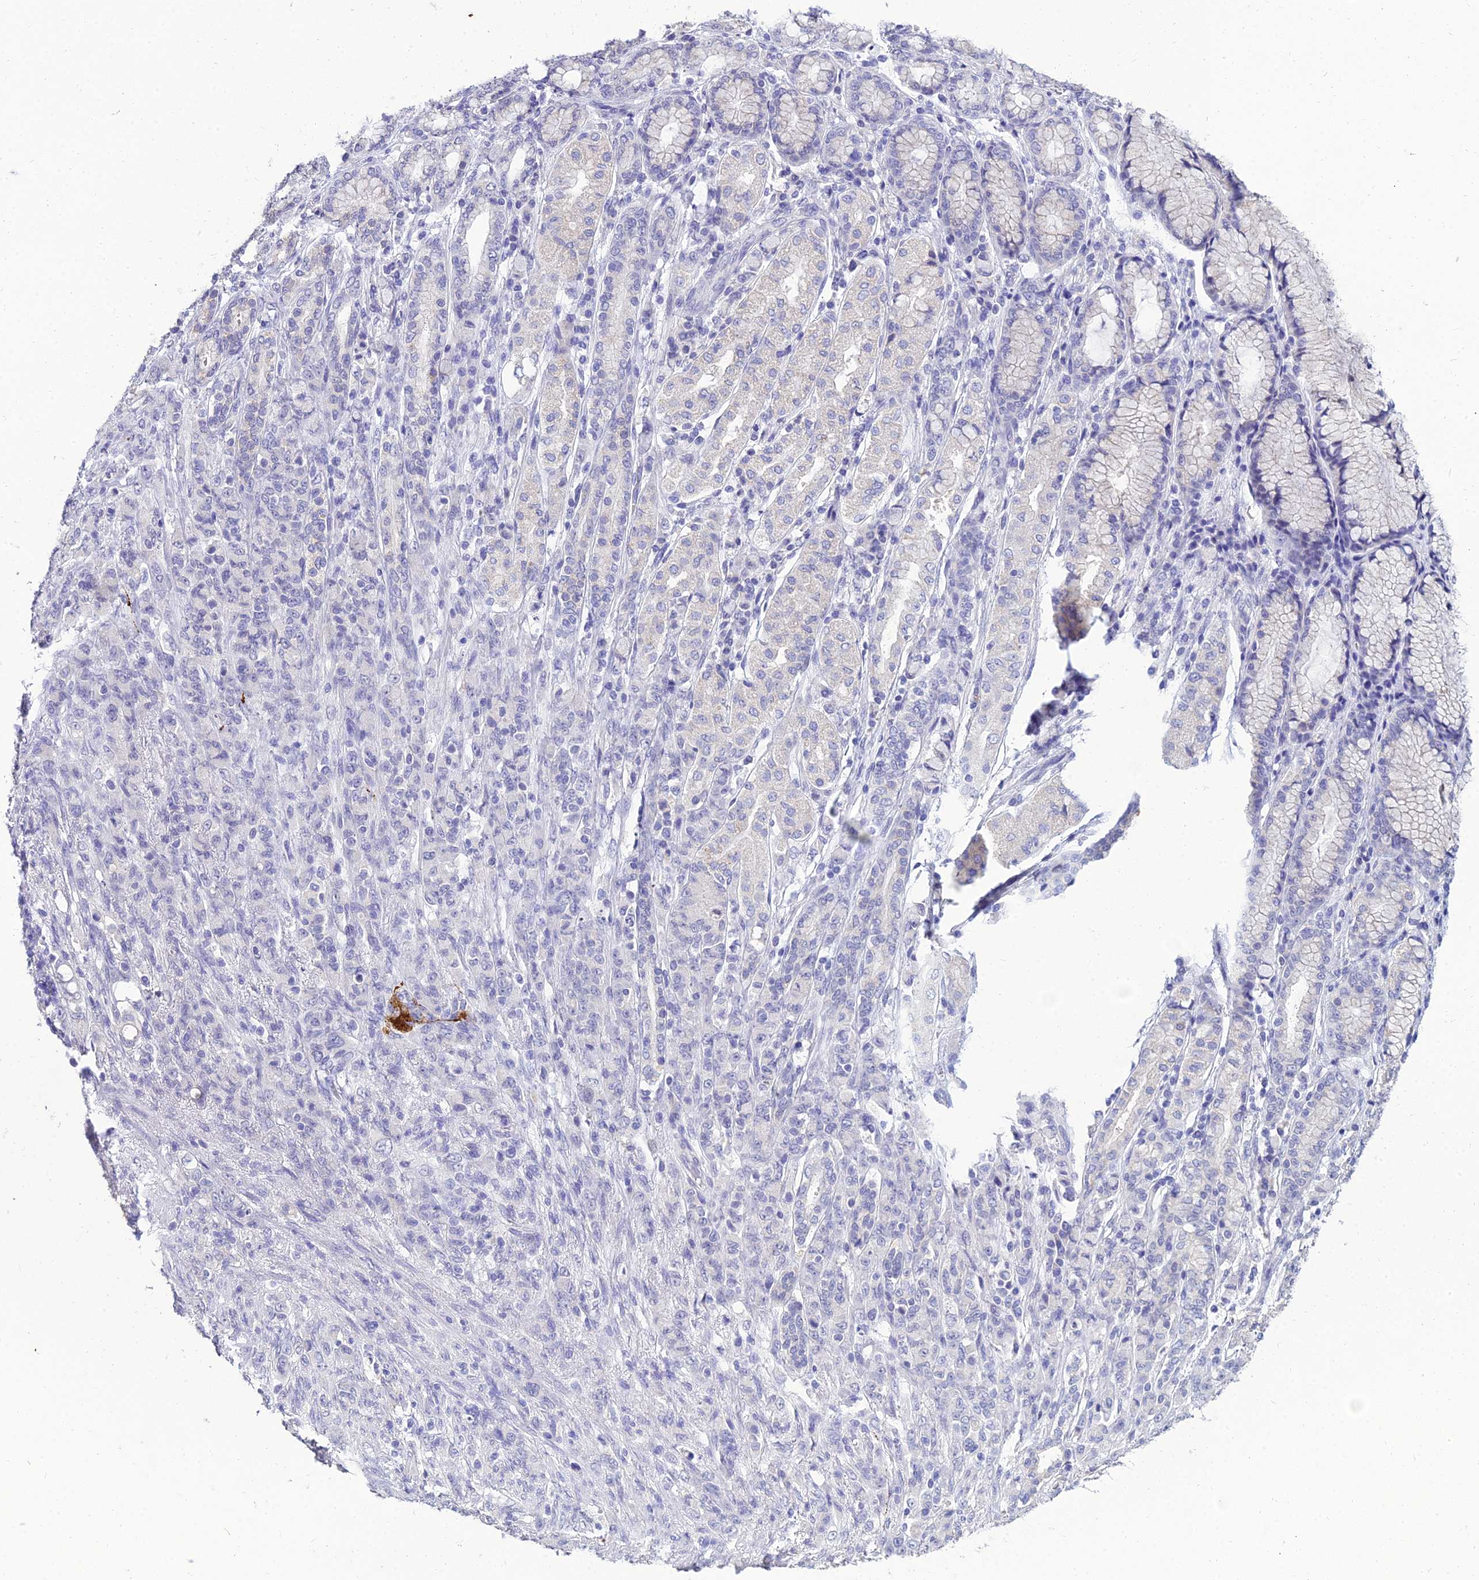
{"staining": {"intensity": "negative", "quantity": "none", "location": "none"}, "tissue": "stomach cancer", "cell_type": "Tumor cells", "image_type": "cancer", "snomed": [{"axis": "morphology", "description": "Adenocarcinoma, NOS"}, {"axis": "topography", "description": "Stomach"}], "caption": "IHC micrograph of neoplastic tissue: human adenocarcinoma (stomach) stained with DAB shows no significant protein positivity in tumor cells.", "gene": "NPY", "patient": {"sex": "female", "age": 79}}